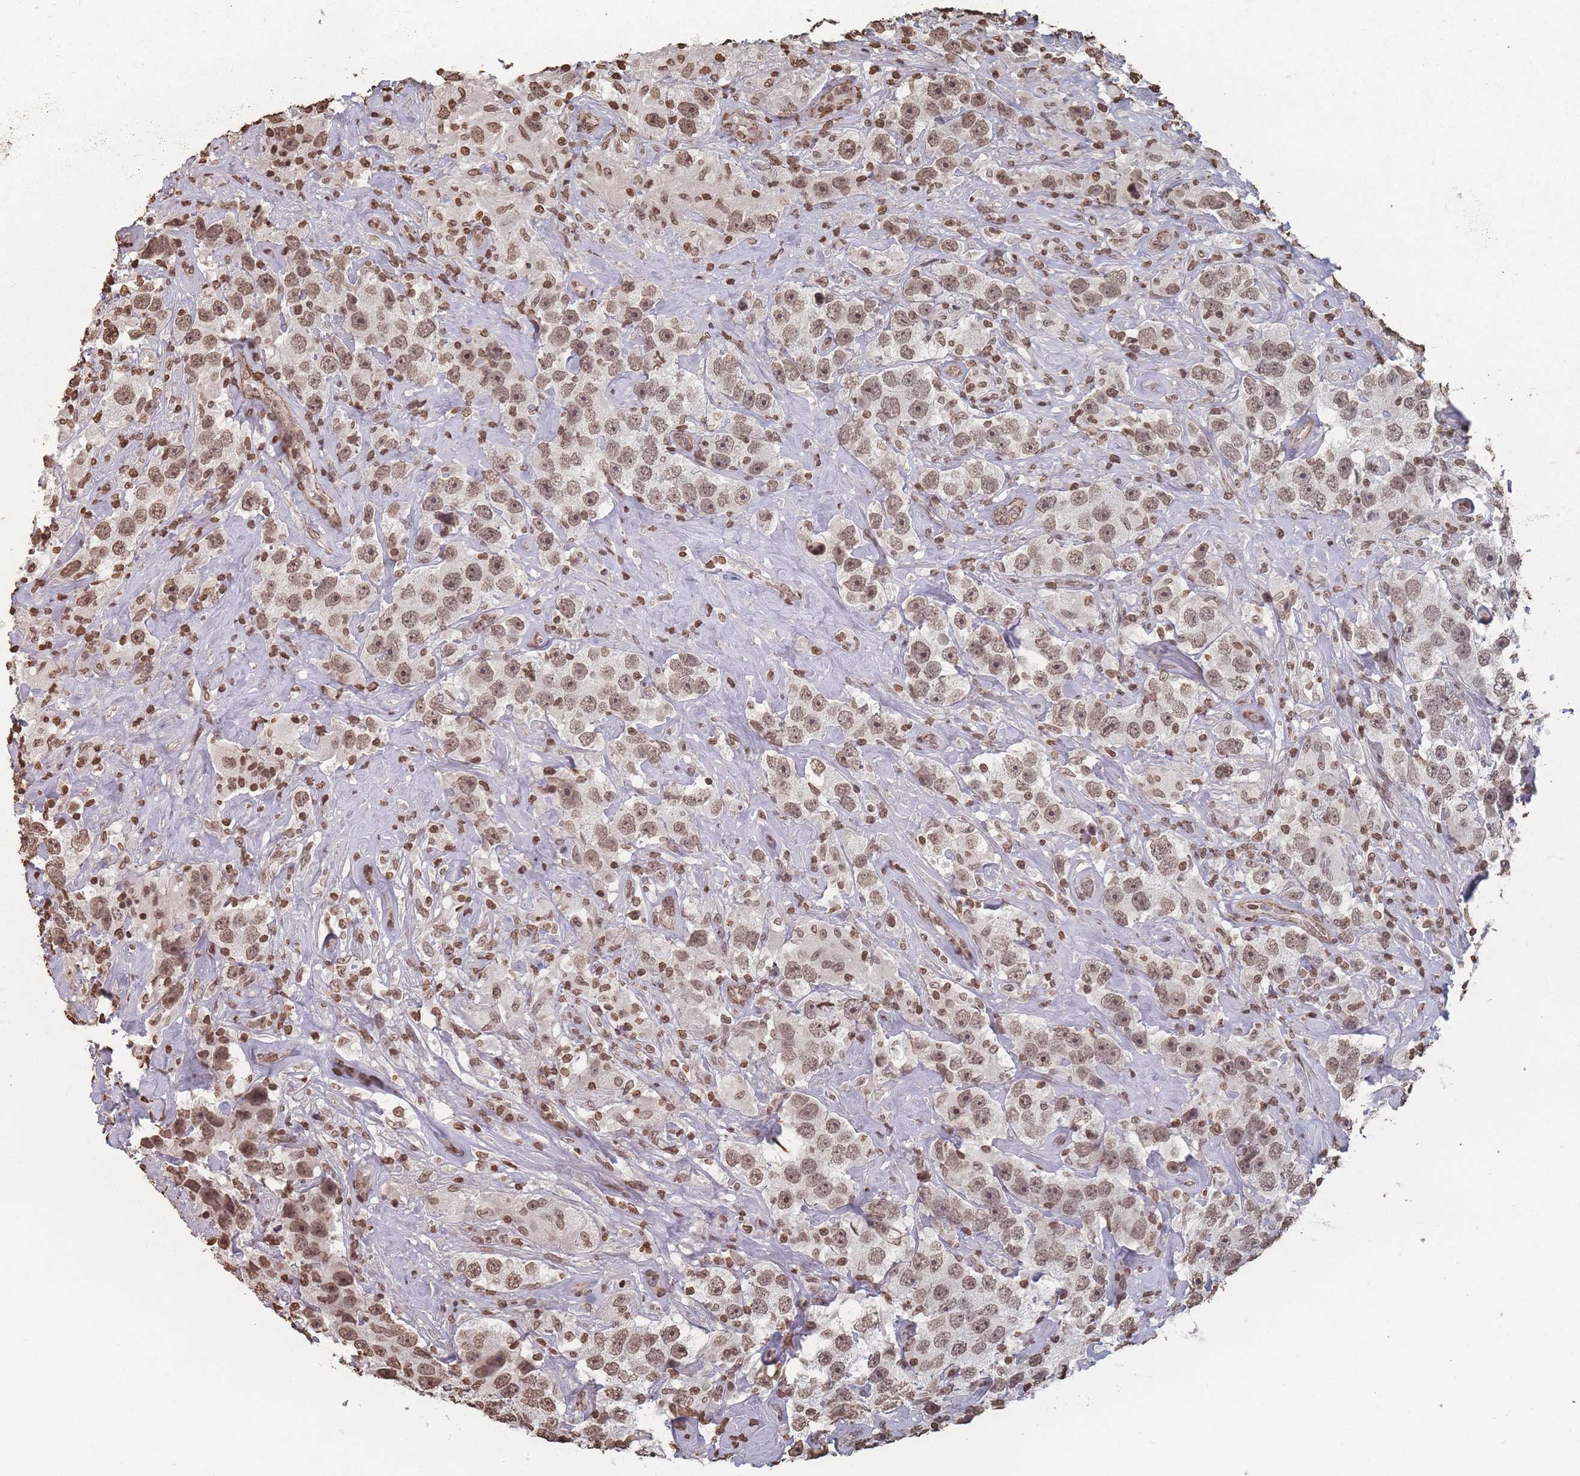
{"staining": {"intensity": "weak", "quantity": ">75%", "location": "nuclear"}, "tissue": "testis cancer", "cell_type": "Tumor cells", "image_type": "cancer", "snomed": [{"axis": "morphology", "description": "Seminoma, NOS"}, {"axis": "topography", "description": "Testis"}], "caption": "A brown stain shows weak nuclear positivity of a protein in human testis cancer (seminoma) tumor cells.", "gene": "PLEKHG5", "patient": {"sex": "male", "age": 49}}